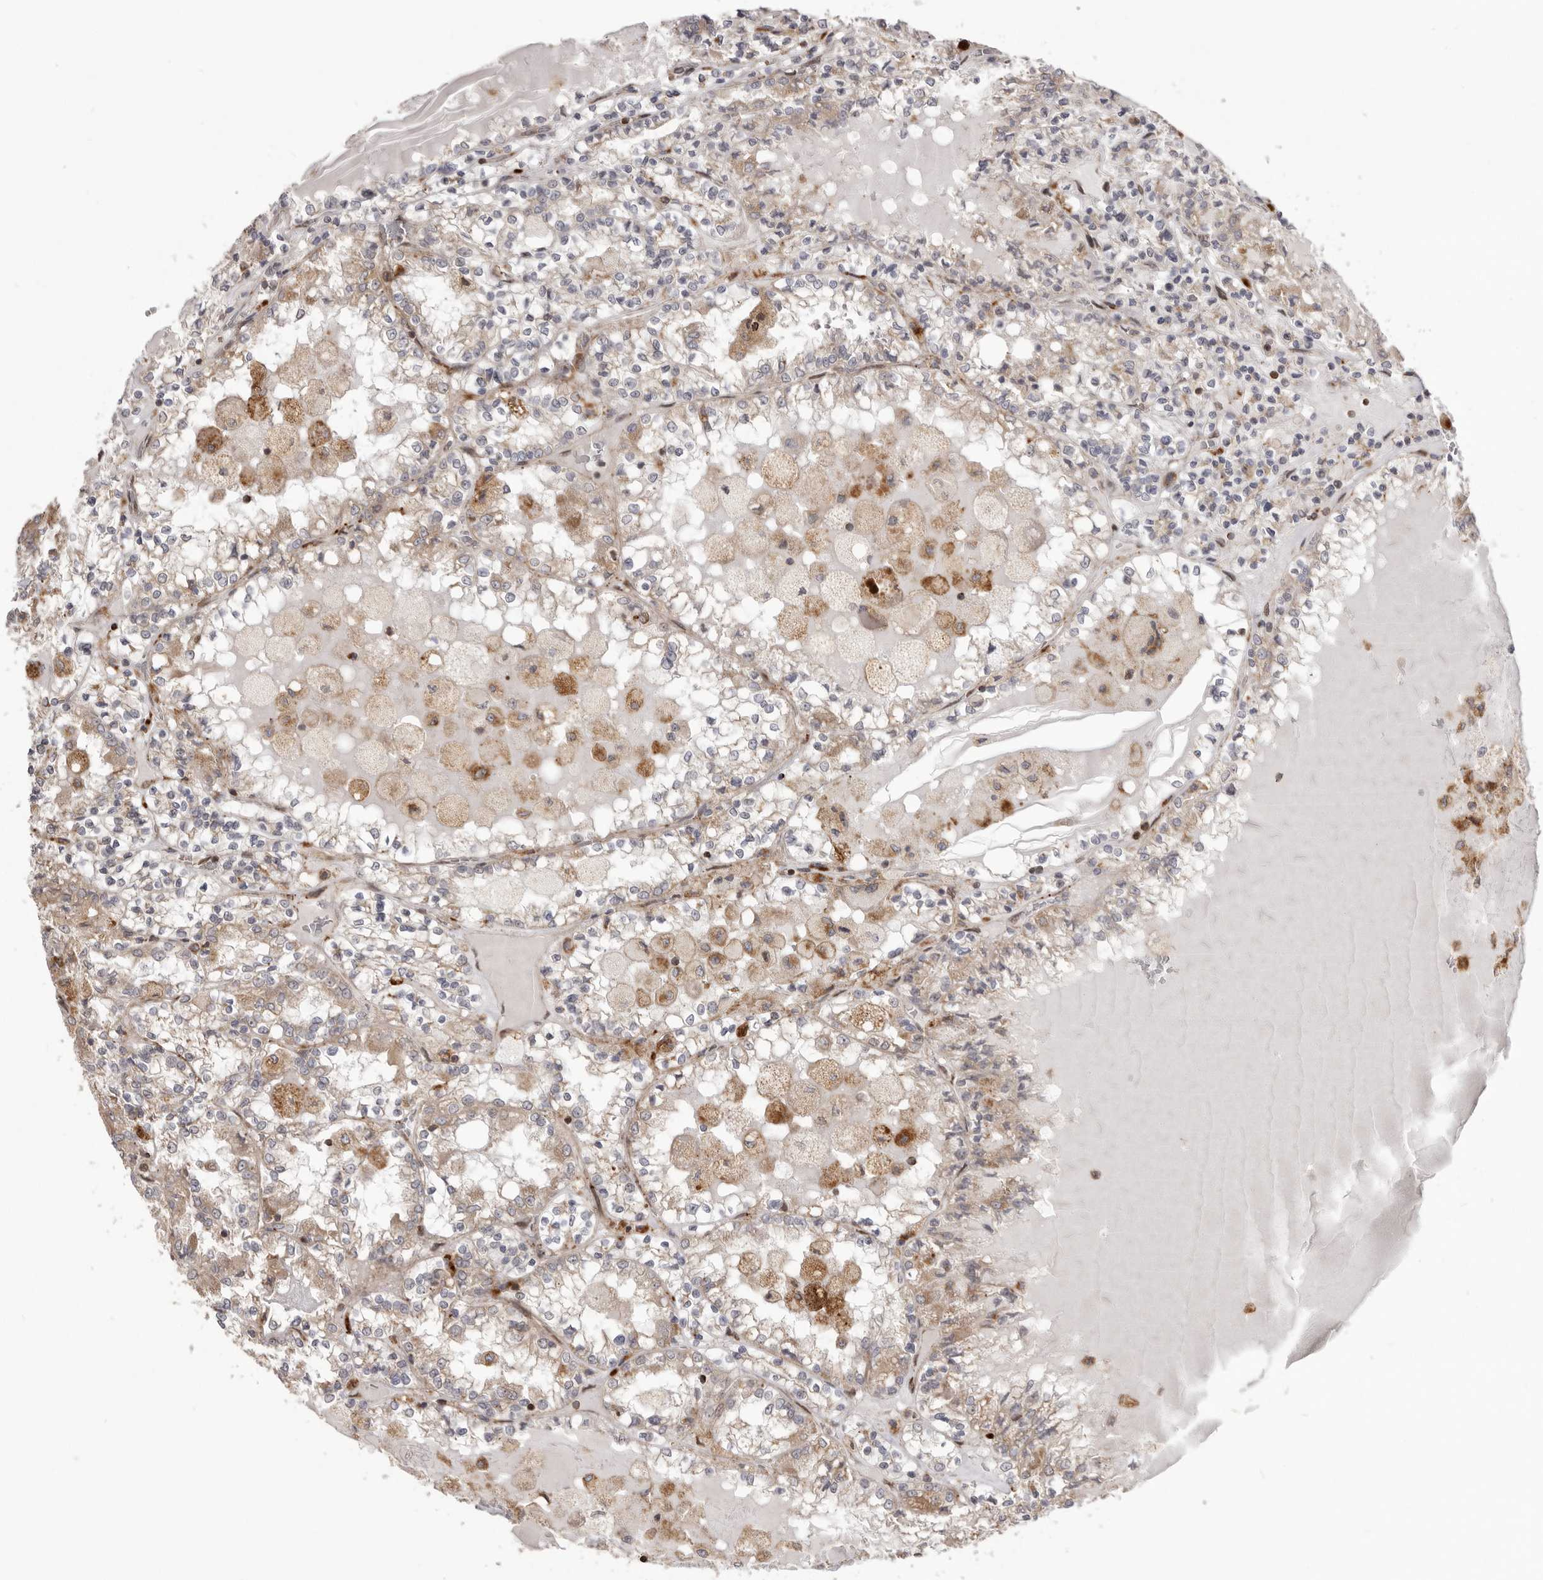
{"staining": {"intensity": "weak", "quantity": "25%-75%", "location": "cytoplasmic/membranous"}, "tissue": "renal cancer", "cell_type": "Tumor cells", "image_type": "cancer", "snomed": [{"axis": "morphology", "description": "Adenocarcinoma, NOS"}, {"axis": "topography", "description": "Kidney"}], "caption": "A brown stain shows weak cytoplasmic/membranous staining of a protein in human renal adenocarcinoma tumor cells. The staining is performed using DAB brown chromogen to label protein expression. The nuclei are counter-stained blue using hematoxylin.", "gene": "NUP43", "patient": {"sex": "female", "age": 56}}